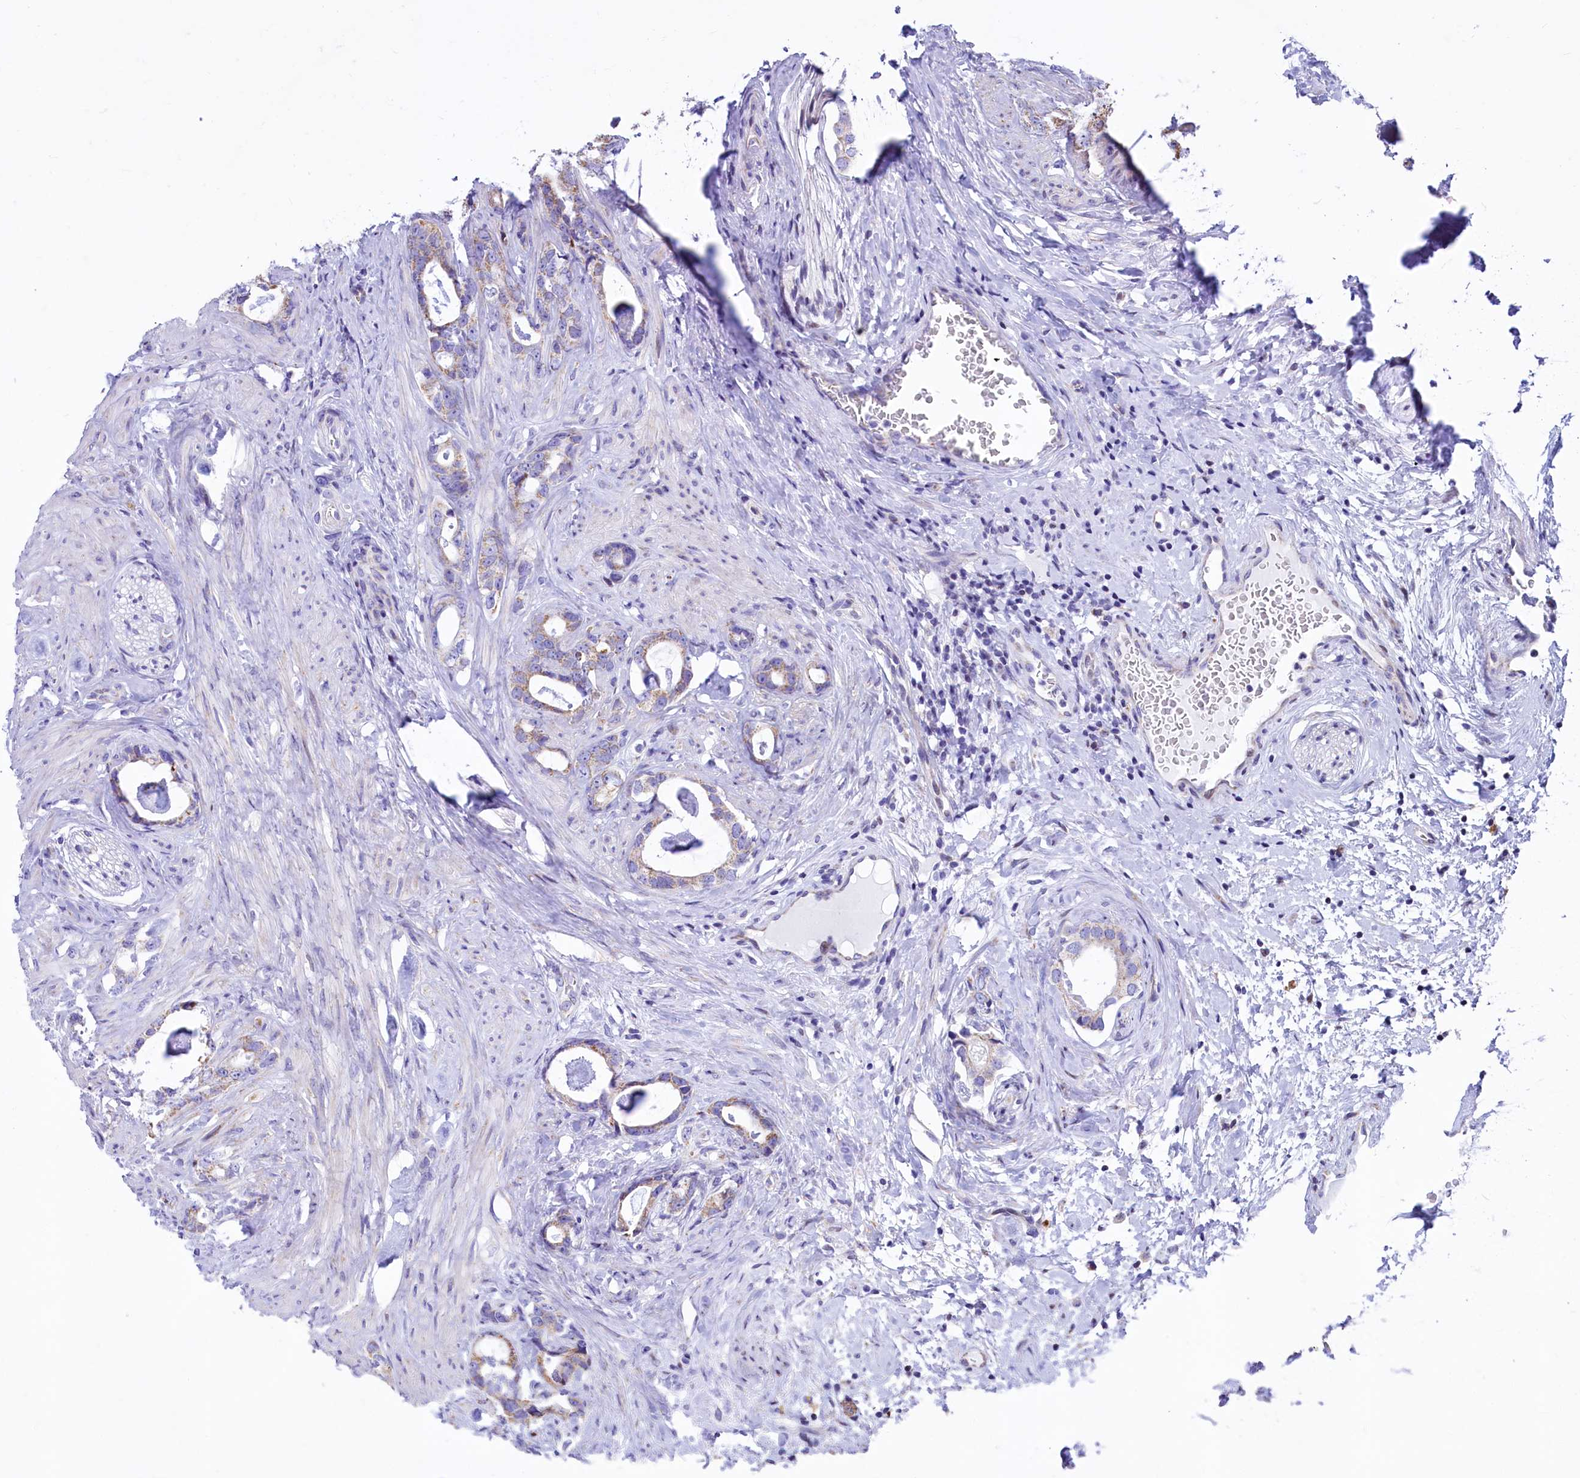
{"staining": {"intensity": "weak", "quantity": "<25%", "location": "cytoplasmic/membranous"}, "tissue": "prostate cancer", "cell_type": "Tumor cells", "image_type": "cancer", "snomed": [{"axis": "morphology", "description": "Adenocarcinoma, Low grade"}, {"axis": "topography", "description": "Prostate"}], "caption": "DAB (3,3'-diaminobenzidine) immunohistochemical staining of human prostate low-grade adenocarcinoma shows no significant staining in tumor cells.", "gene": "VWCE", "patient": {"sex": "male", "age": 63}}